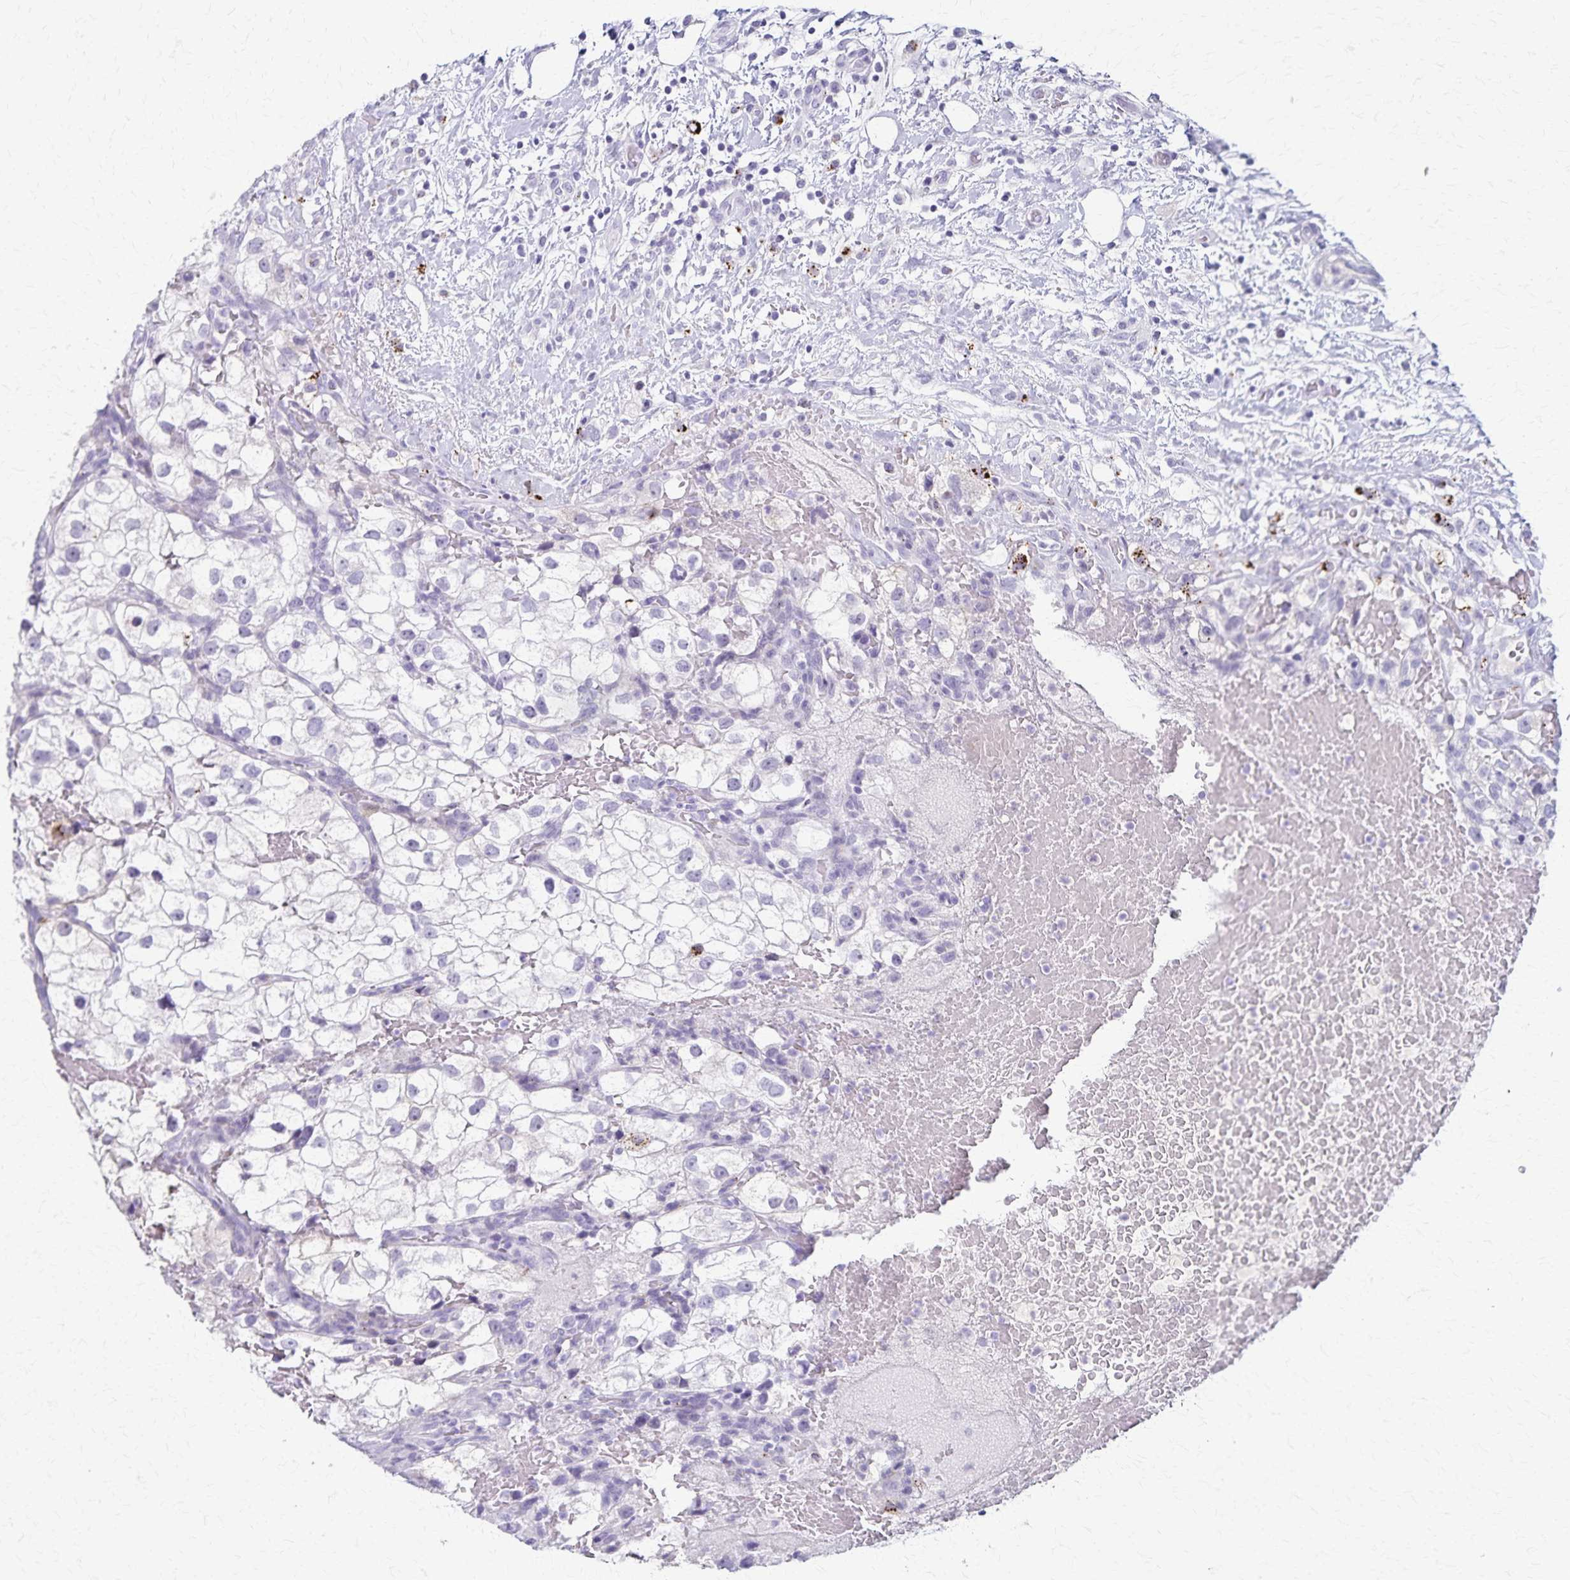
{"staining": {"intensity": "negative", "quantity": "none", "location": "none"}, "tissue": "renal cancer", "cell_type": "Tumor cells", "image_type": "cancer", "snomed": [{"axis": "morphology", "description": "Adenocarcinoma, NOS"}, {"axis": "topography", "description": "Kidney"}], "caption": "This is a micrograph of immunohistochemistry staining of renal adenocarcinoma, which shows no expression in tumor cells. (DAB (3,3'-diaminobenzidine) immunohistochemistry (IHC), high magnification).", "gene": "TMEM60", "patient": {"sex": "male", "age": 59}}